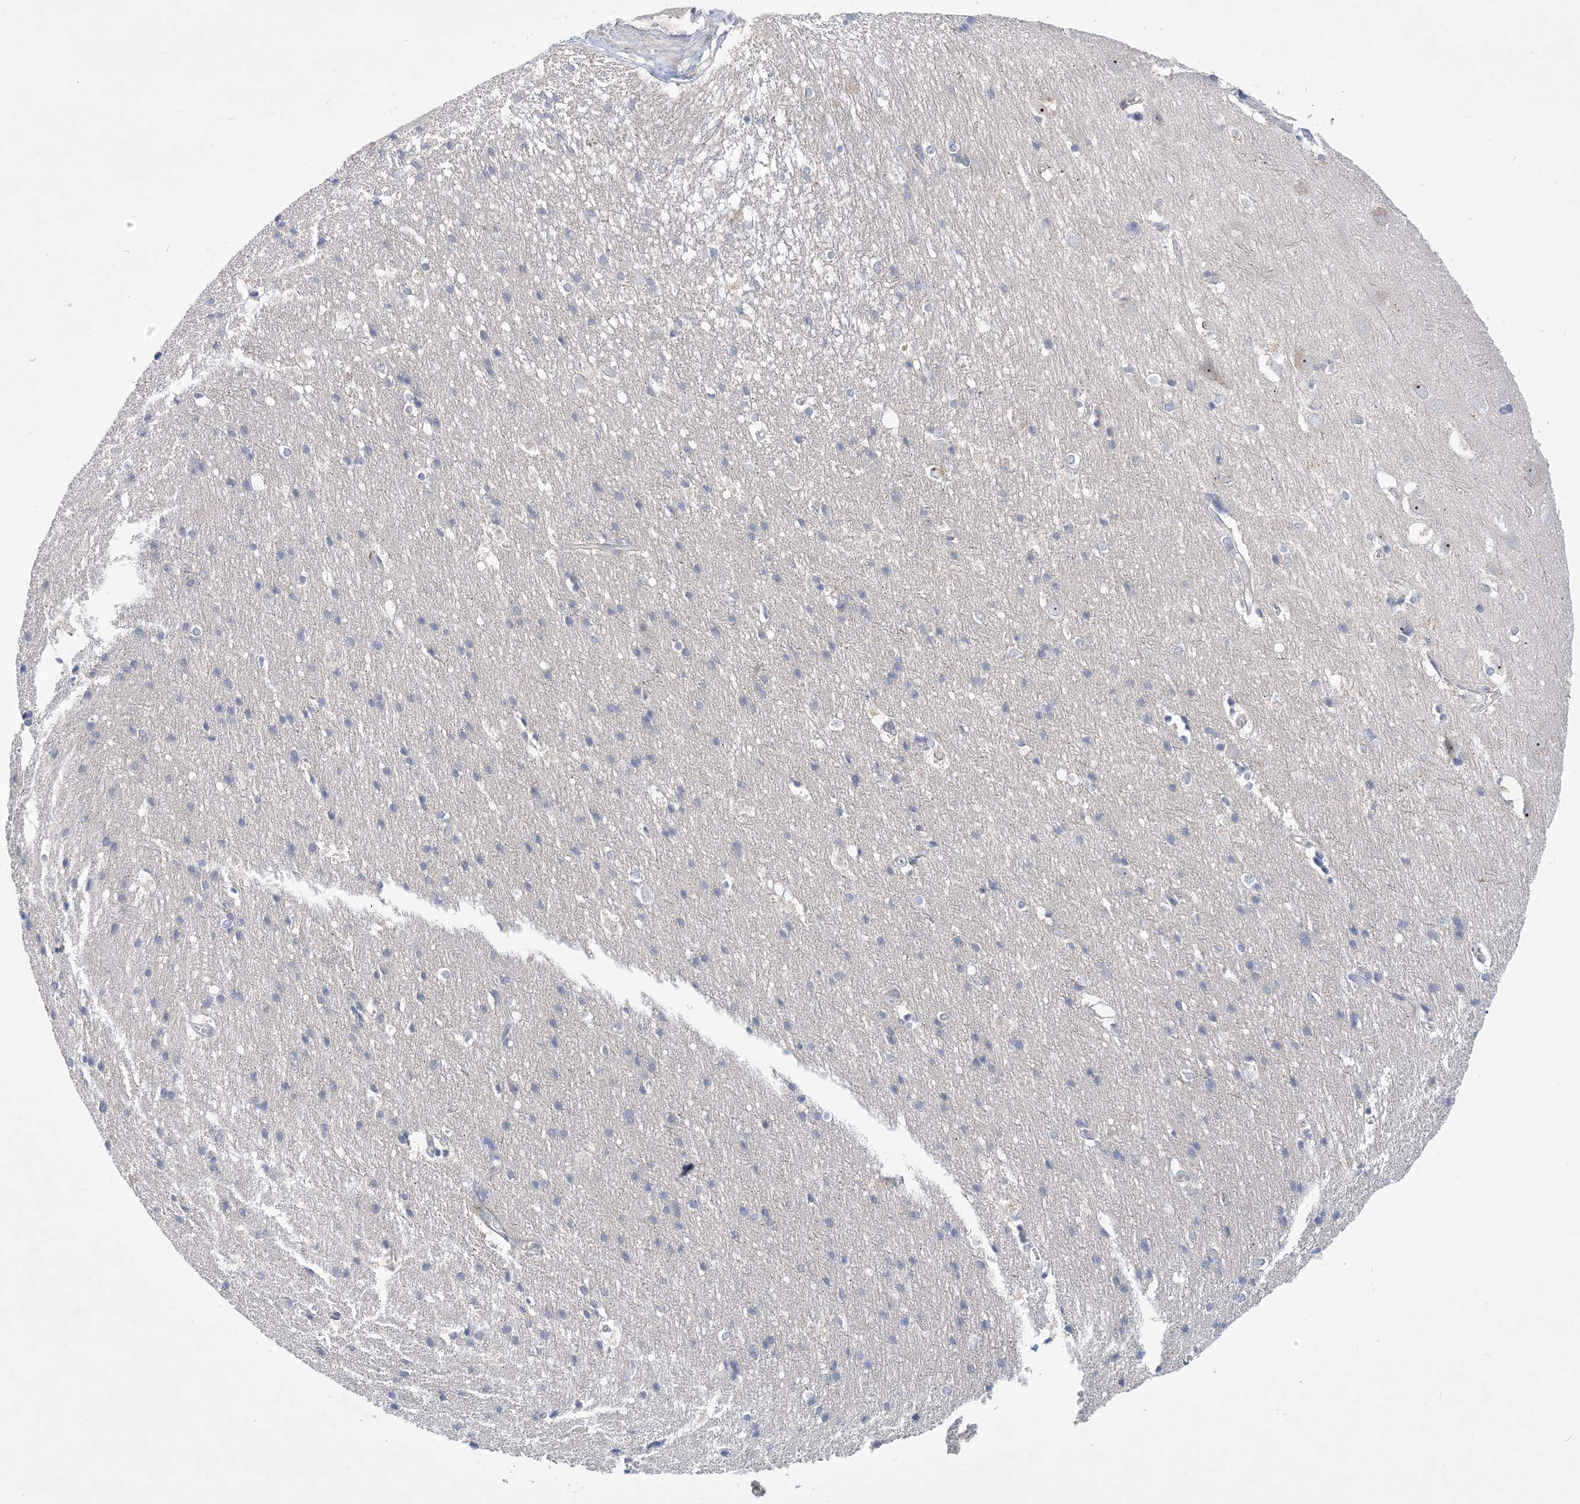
{"staining": {"intensity": "negative", "quantity": "none", "location": "none"}, "tissue": "cerebral cortex", "cell_type": "Endothelial cells", "image_type": "normal", "snomed": [{"axis": "morphology", "description": "Normal tissue, NOS"}, {"axis": "topography", "description": "Cerebral cortex"}], "caption": "Endothelial cells show no significant protein expression in benign cerebral cortex. (IHC, brightfield microscopy, high magnification).", "gene": "ANKRD35", "patient": {"sex": "male", "age": 54}}